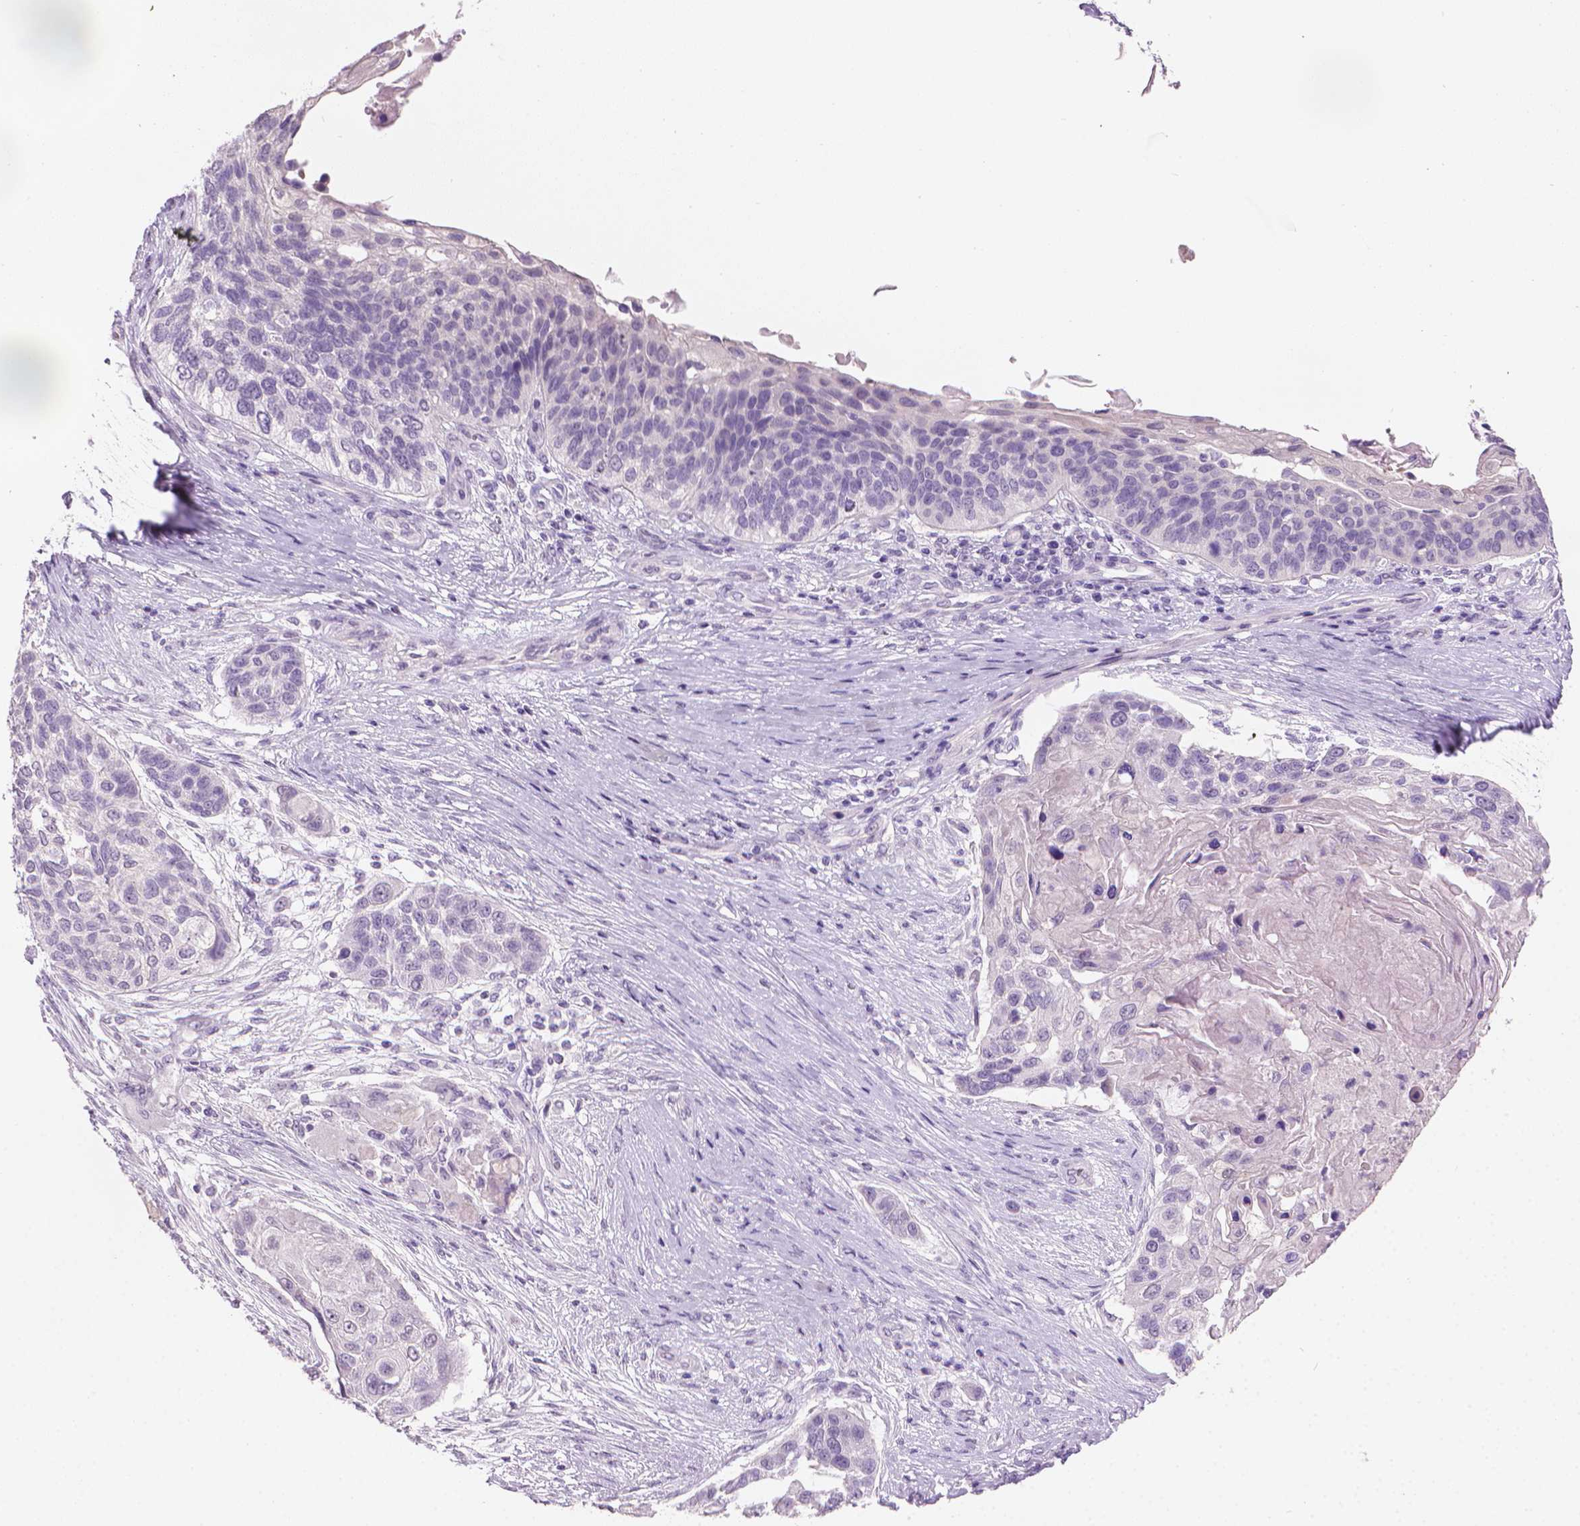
{"staining": {"intensity": "negative", "quantity": "none", "location": "none"}, "tissue": "lung cancer", "cell_type": "Tumor cells", "image_type": "cancer", "snomed": [{"axis": "morphology", "description": "Squamous cell carcinoma, NOS"}, {"axis": "topography", "description": "Lung"}], "caption": "The photomicrograph shows no staining of tumor cells in lung squamous cell carcinoma.", "gene": "MLANA", "patient": {"sex": "male", "age": 69}}